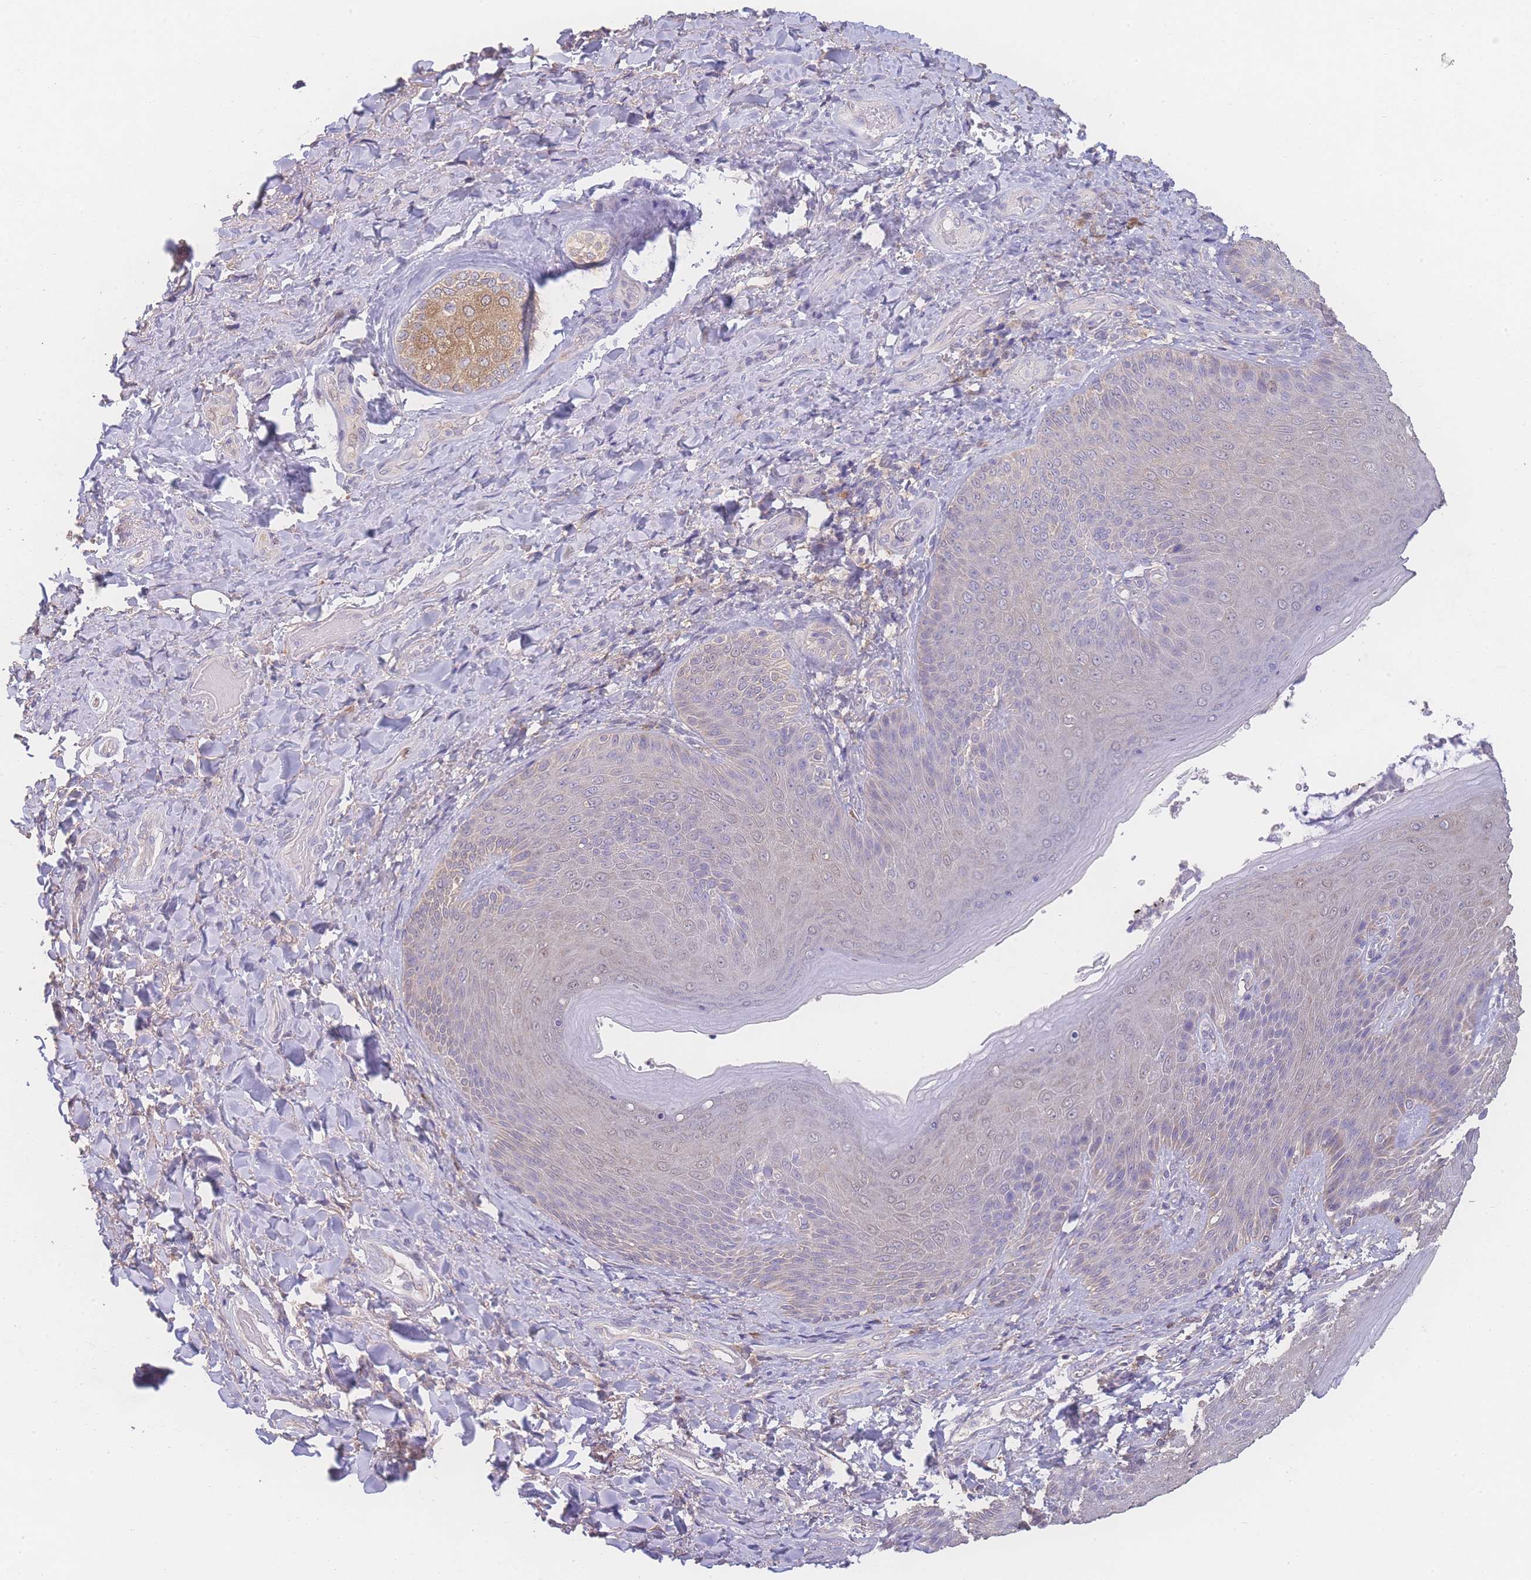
{"staining": {"intensity": "weak", "quantity": "<25%", "location": "cytoplasmic/membranous"}, "tissue": "skin", "cell_type": "Epidermal cells", "image_type": "normal", "snomed": [{"axis": "morphology", "description": "Normal tissue, NOS"}, {"axis": "topography", "description": "Anal"}], "caption": "Immunohistochemistry of normal human skin demonstrates no positivity in epidermal cells.", "gene": "GIPR", "patient": {"sex": "female", "age": 89}}